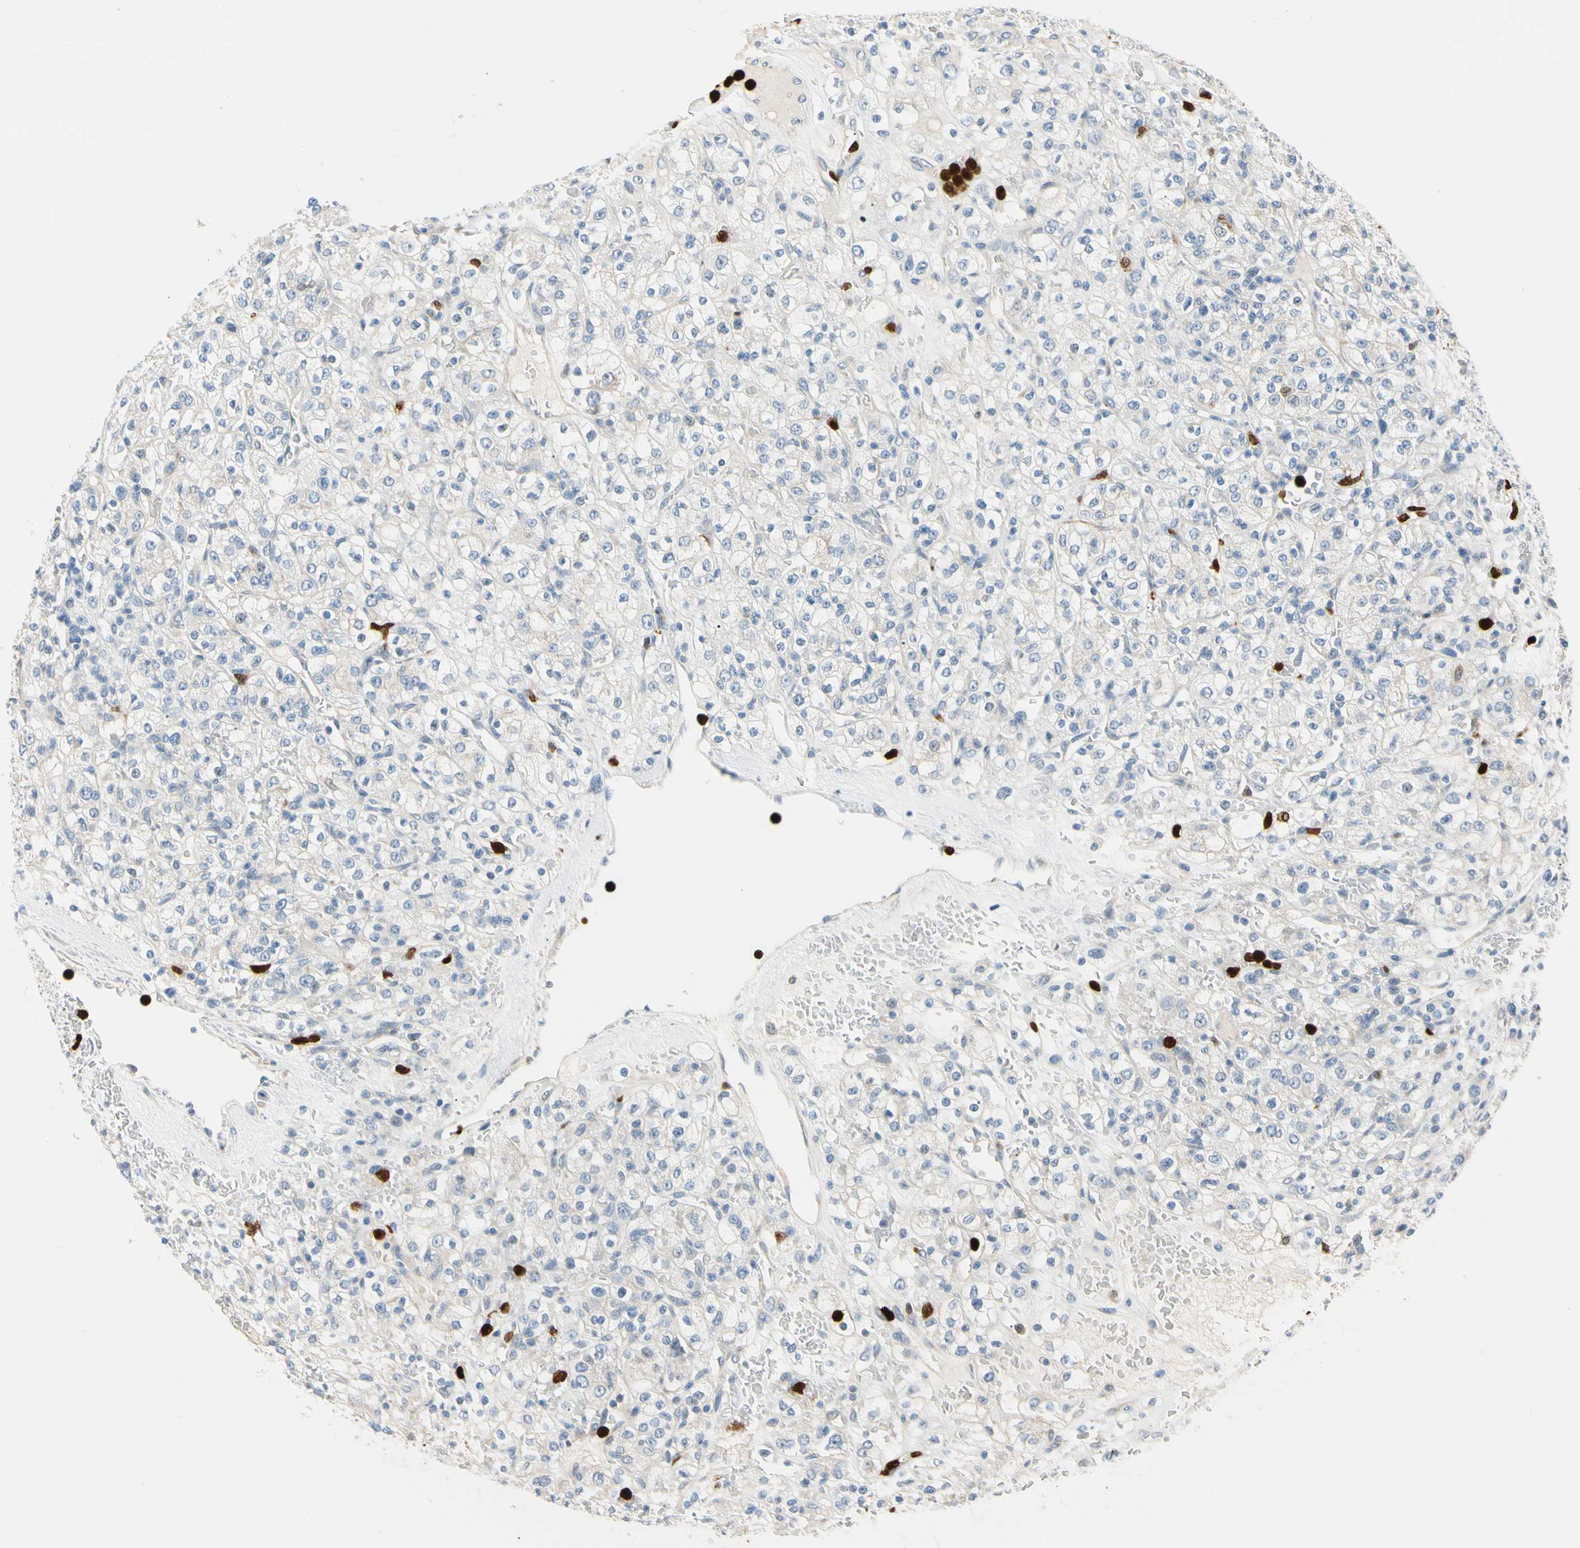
{"staining": {"intensity": "negative", "quantity": "none", "location": "none"}, "tissue": "renal cancer", "cell_type": "Tumor cells", "image_type": "cancer", "snomed": [{"axis": "morphology", "description": "Normal tissue, NOS"}, {"axis": "morphology", "description": "Adenocarcinoma, NOS"}, {"axis": "topography", "description": "Kidney"}], "caption": "A high-resolution photomicrograph shows immunohistochemistry (IHC) staining of renal adenocarcinoma, which reveals no significant expression in tumor cells.", "gene": "TRAF5", "patient": {"sex": "female", "age": 72}}